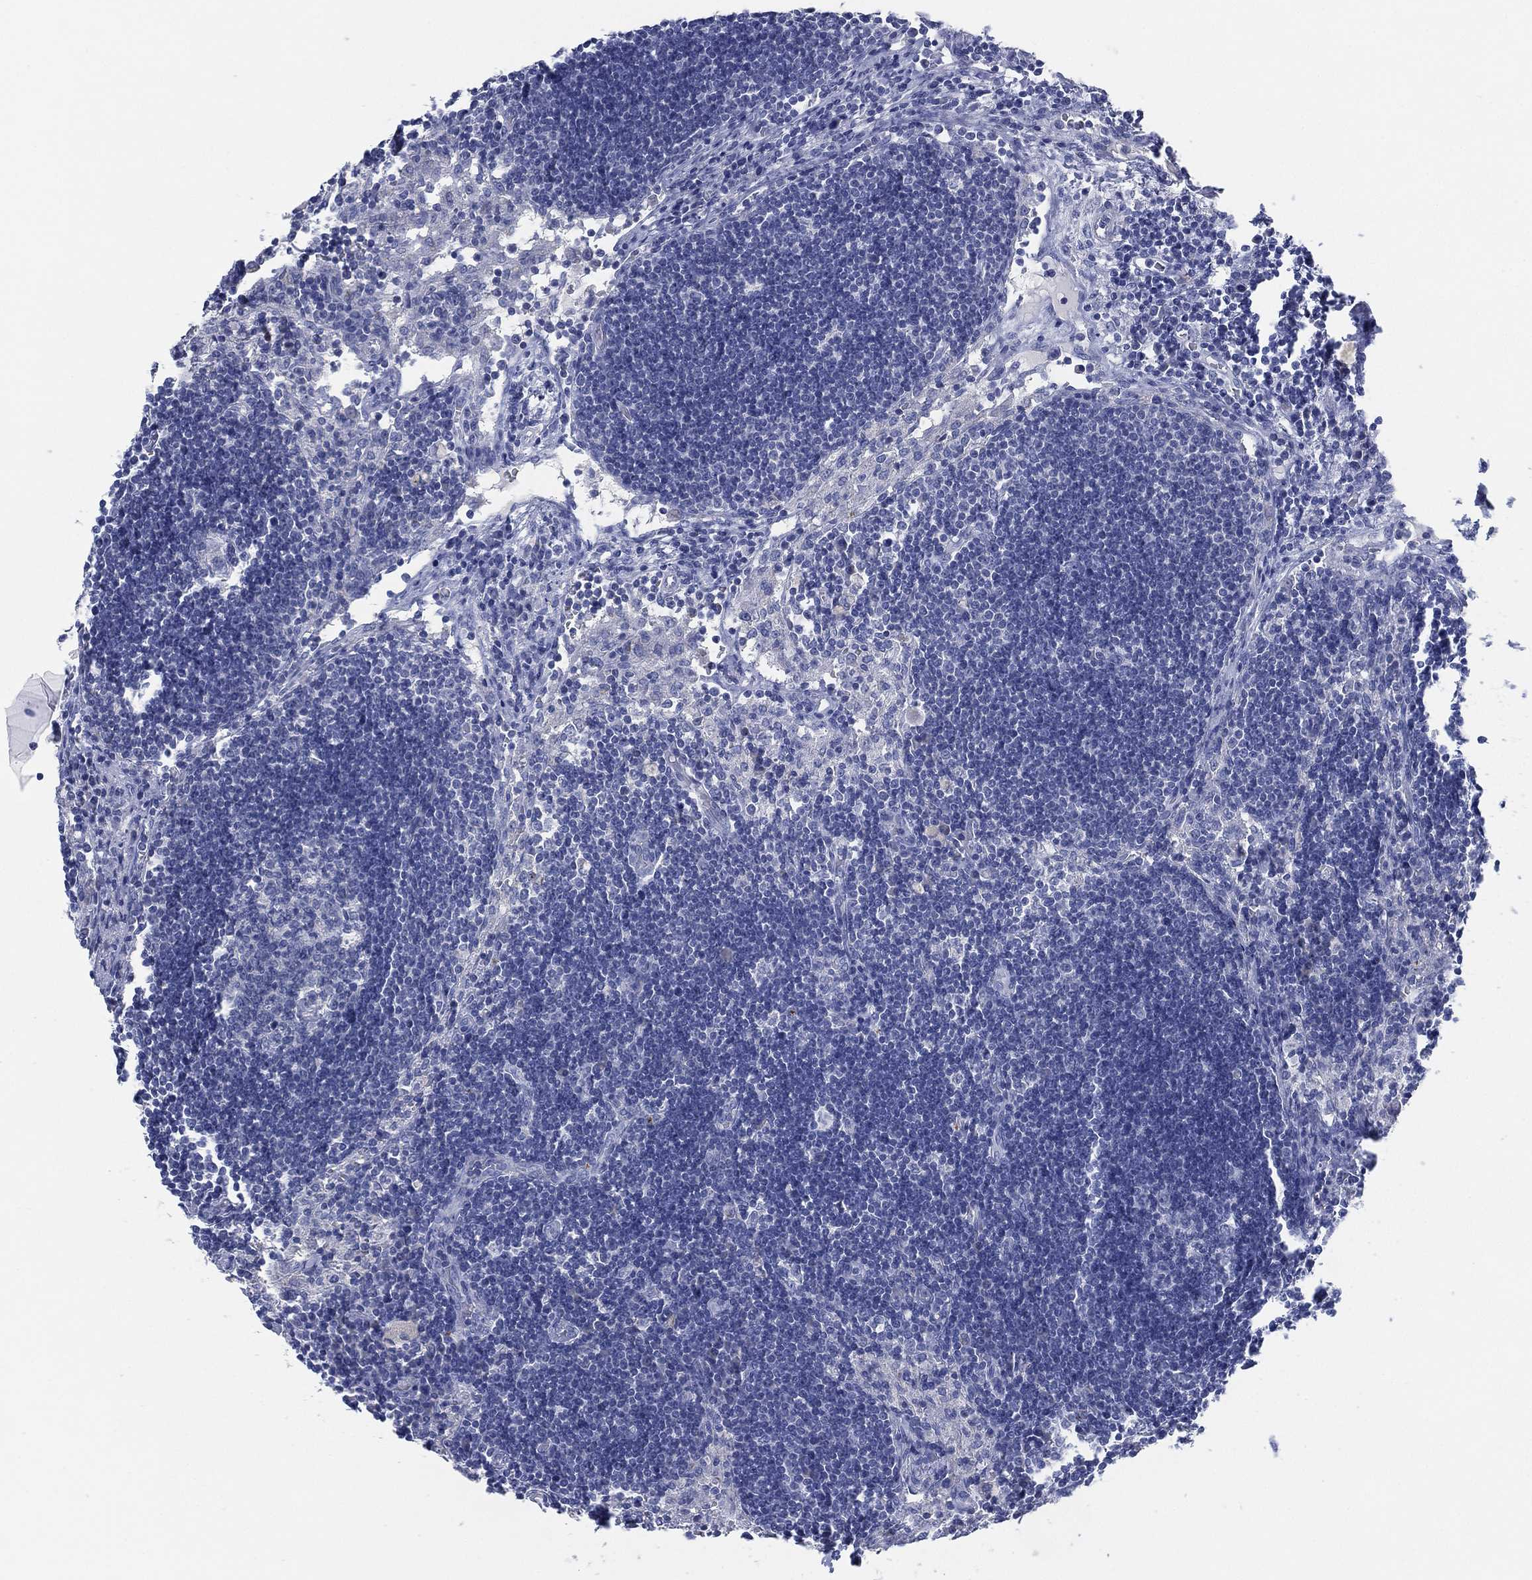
{"staining": {"intensity": "negative", "quantity": "none", "location": "none"}, "tissue": "lymph node", "cell_type": "Germinal center cells", "image_type": "normal", "snomed": [{"axis": "morphology", "description": "Normal tissue, NOS"}, {"axis": "topography", "description": "Lymph node"}], "caption": "Germinal center cells show no significant protein expression in unremarkable lymph node. (DAB immunohistochemistry (IHC) visualized using brightfield microscopy, high magnification).", "gene": "ADAD2", "patient": {"sex": "male", "age": 63}}